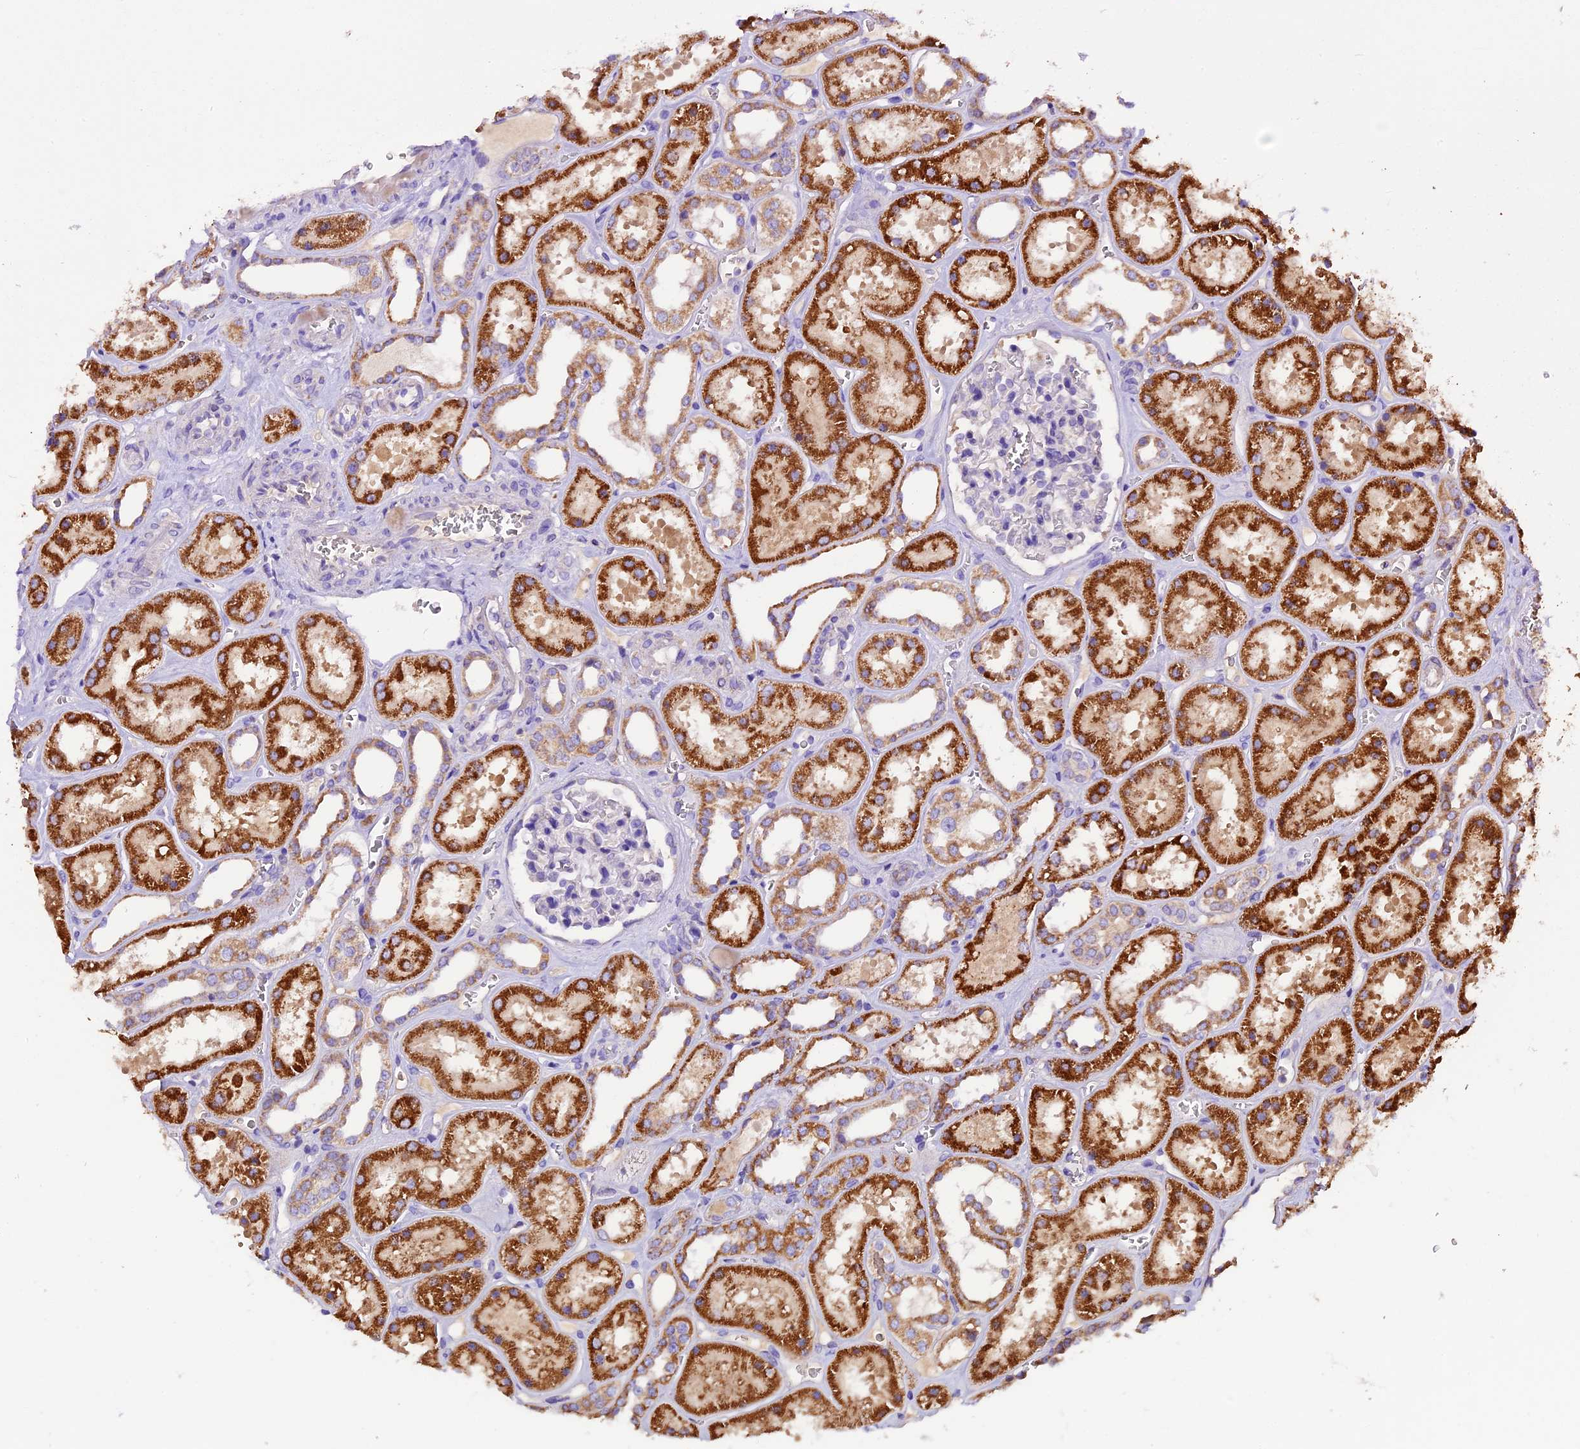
{"staining": {"intensity": "negative", "quantity": "none", "location": "none"}, "tissue": "kidney", "cell_type": "Cells in glomeruli", "image_type": "normal", "snomed": [{"axis": "morphology", "description": "Normal tissue, NOS"}, {"axis": "topography", "description": "Kidney"}], "caption": "IHC of unremarkable kidney displays no positivity in cells in glomeruli. (DAB IHC visualized using brightfield microscopy, high magnification).", "gene": "SIX5", "patient": {"sex": "female", "age": 41}}